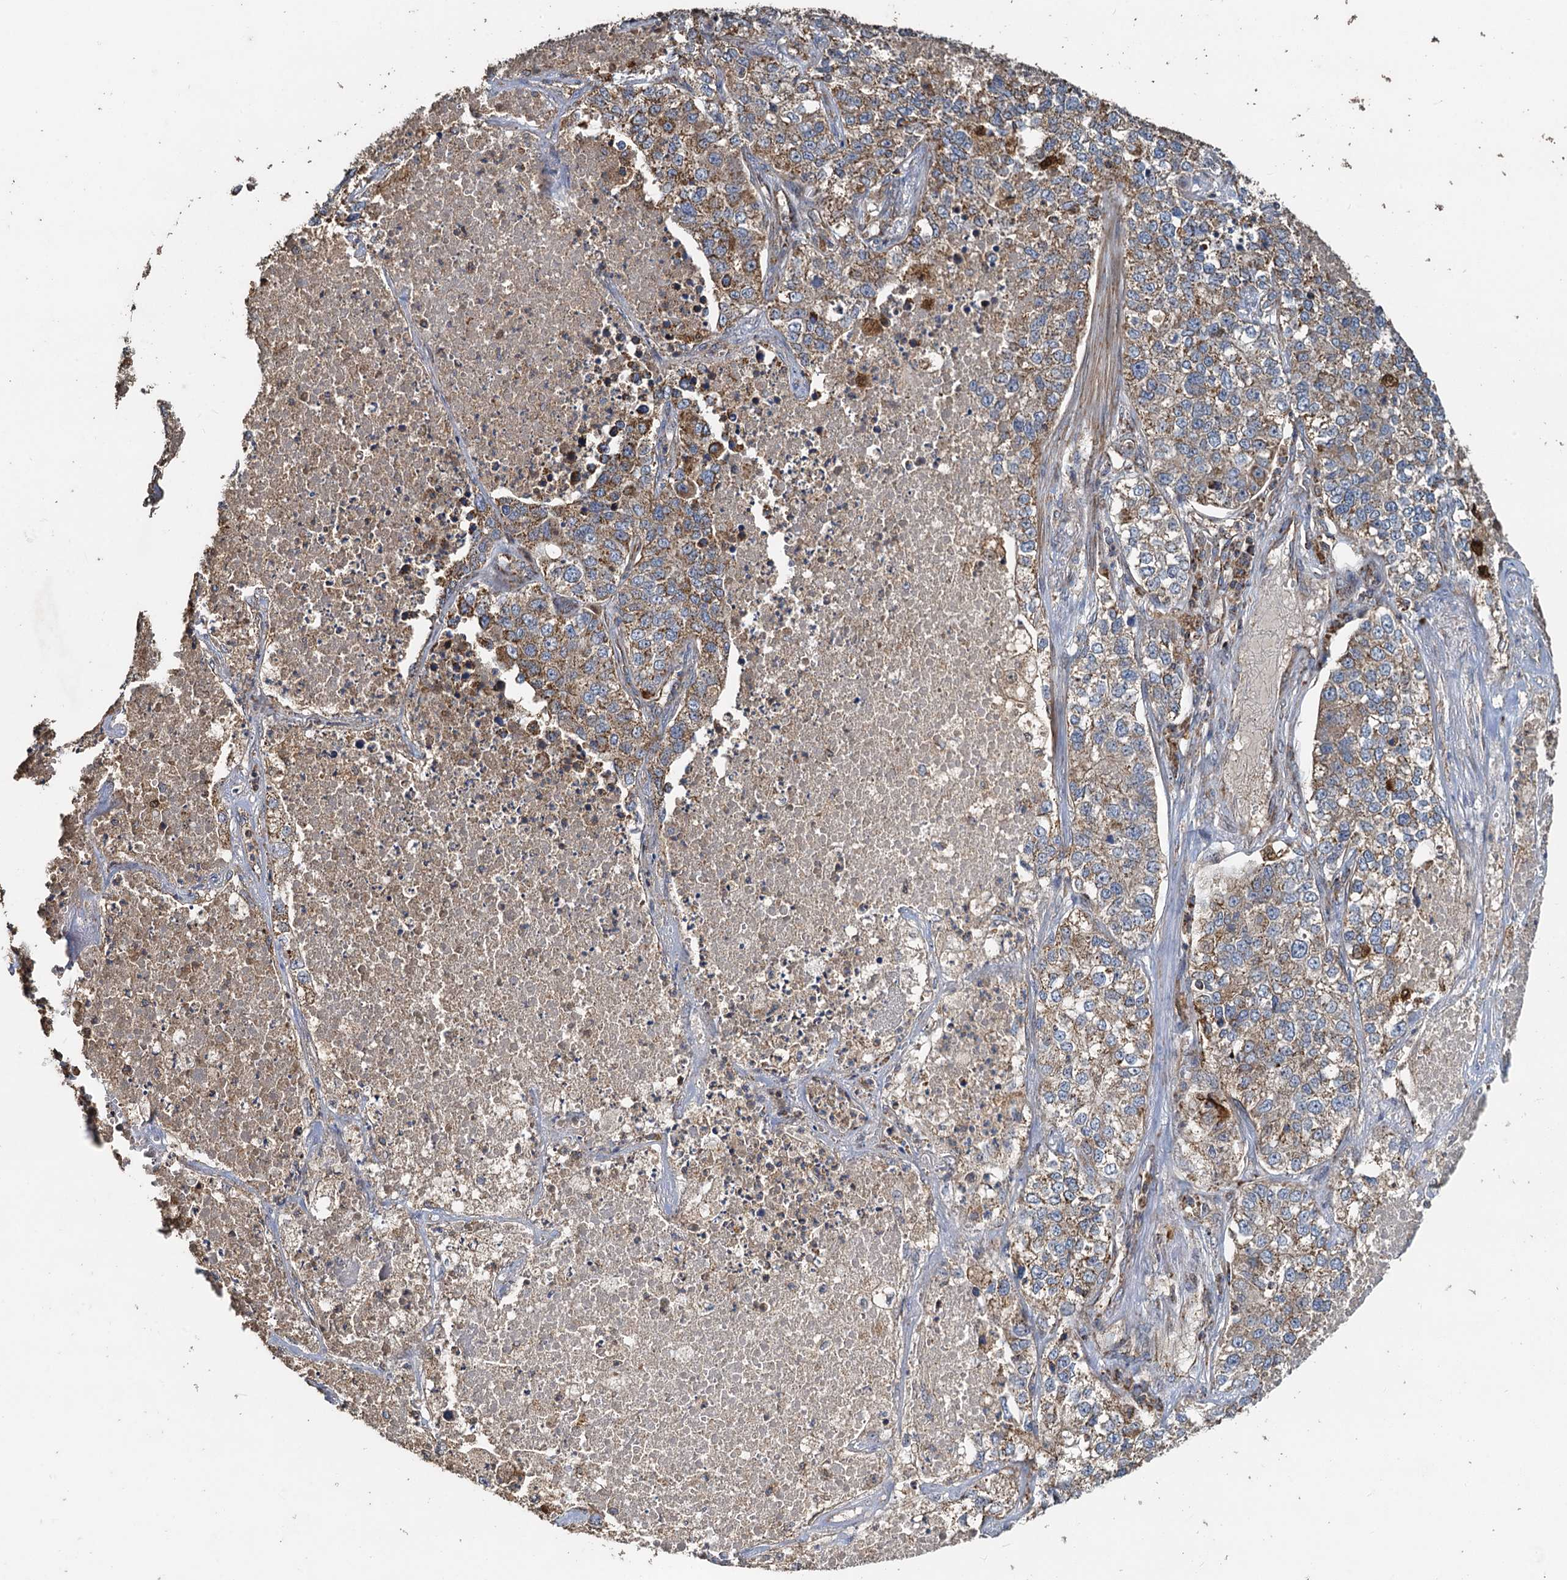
{"staining": {"intensity": "weak", "quantity": ">75%", "location": "cytoplasmic/membranous"}, "tissue": "lung cancer", "cell_type": "Tumor cells", "image_type": "cancer", "snomed": [{"axis": "morphology", "description": "Adenocarcinoma, NOS"}, {"axis": "topography", "description": "Lung"}], "caption": "Immunohistochemical staining of lung adenocarcinoma displays weak cytoplasmic/membranous protein positivity in approximately >75% of tumor cells.", "gene": "SDS", "patient": {"sex": "male", "age": 49}}